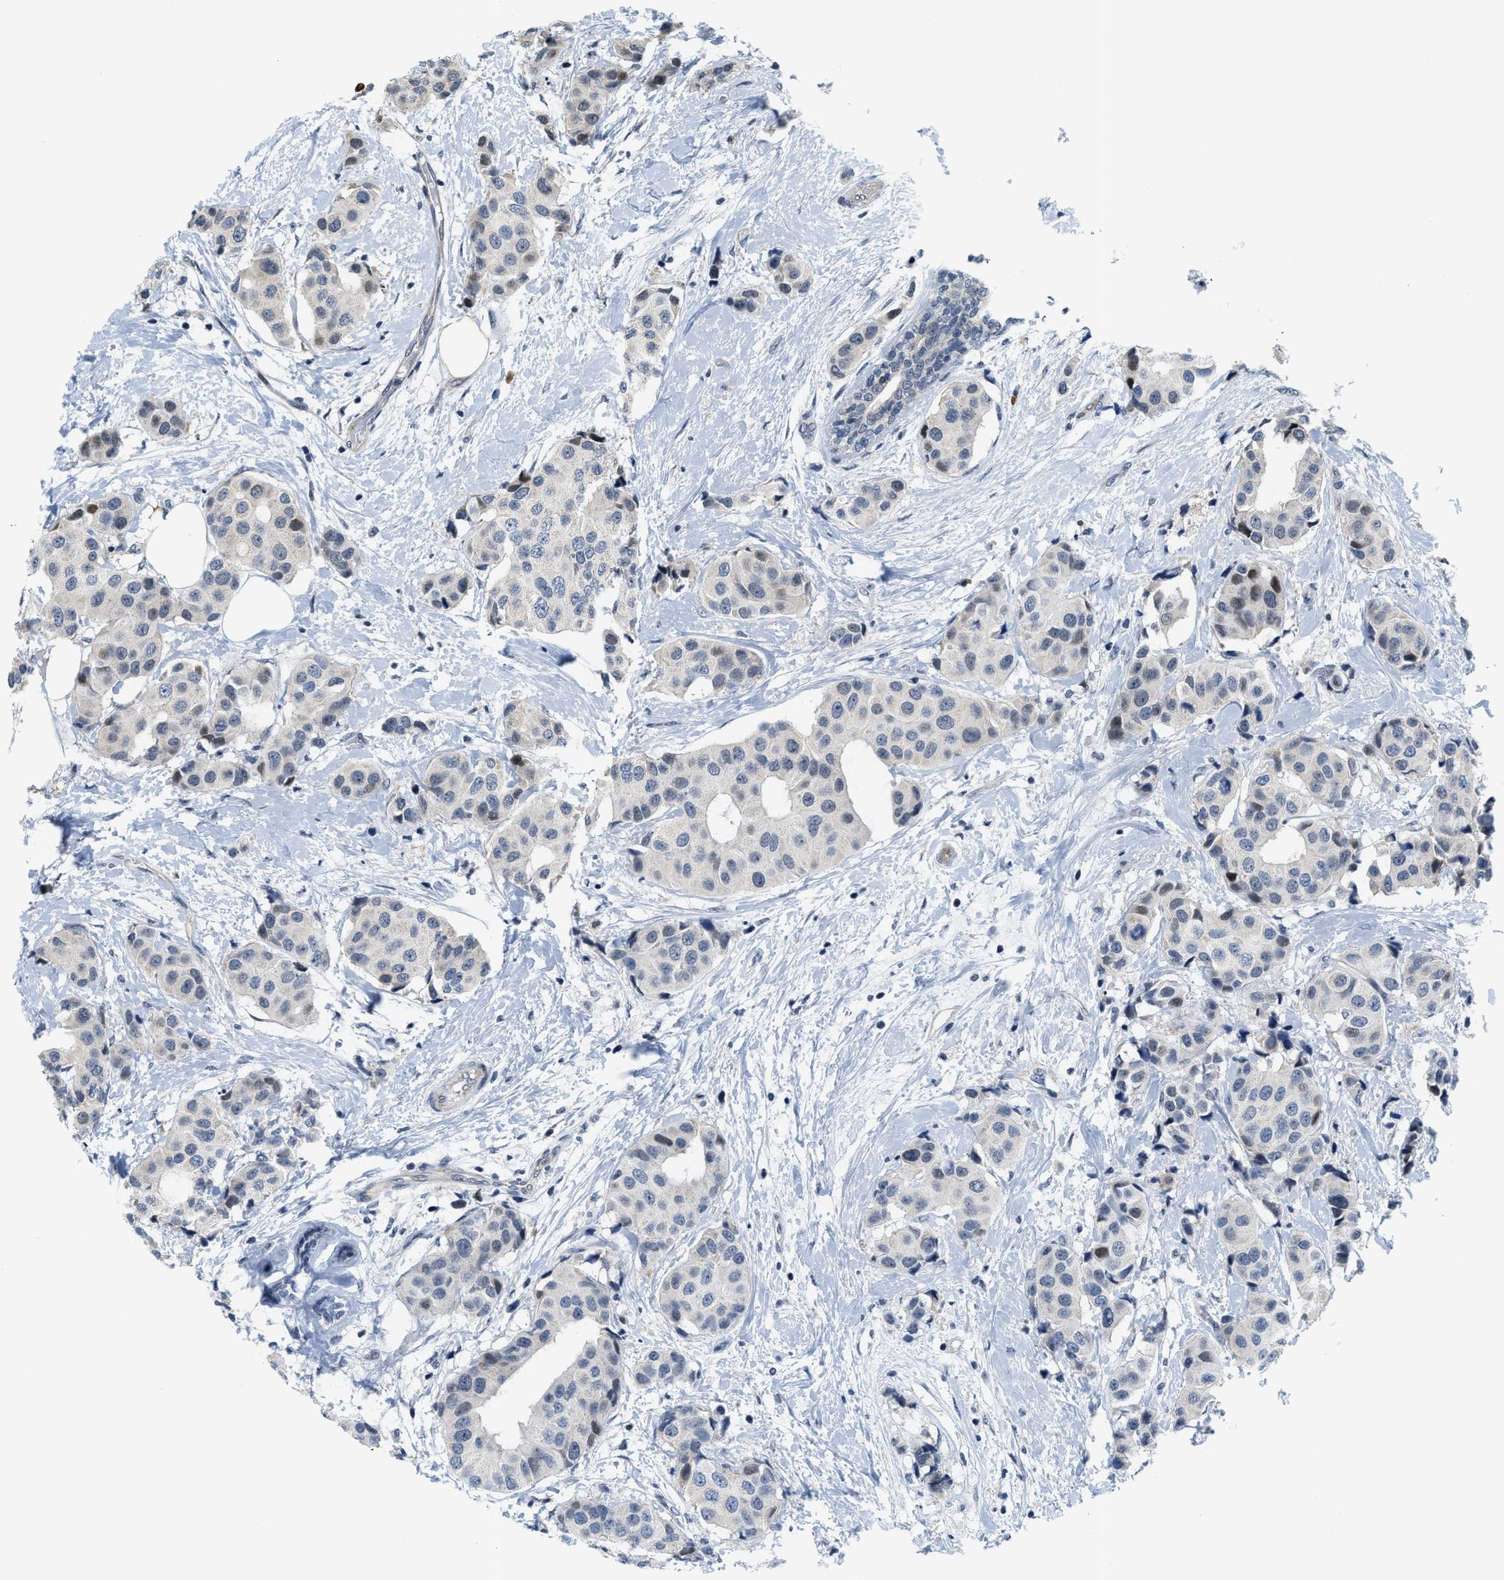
{"staining": {"intensity": "weak", "quantity": "<25%", "location": "cytoplasmic/membranous,nuclear"}, "tissue": "breast cancer", "cell_type": "Tumor cells", "image_type": "cancer", "snomed": [{"axis": "morphology", "description": "Normal tissue, NOS"}, {"axis": "morphology", "description": "Duct carcinoma"}, {"axis": "topography", "description": "Breast"}], "caption": "Breast cancer was stained to show a protein in brown. There is no significant expression in tumor cells. (Brightfield microscopy of DAB (3,3'-diaminobenzidine) IHC at high magnification).", "gene": "KMT2A", "patient": {"sex": "female", "age": 39}}